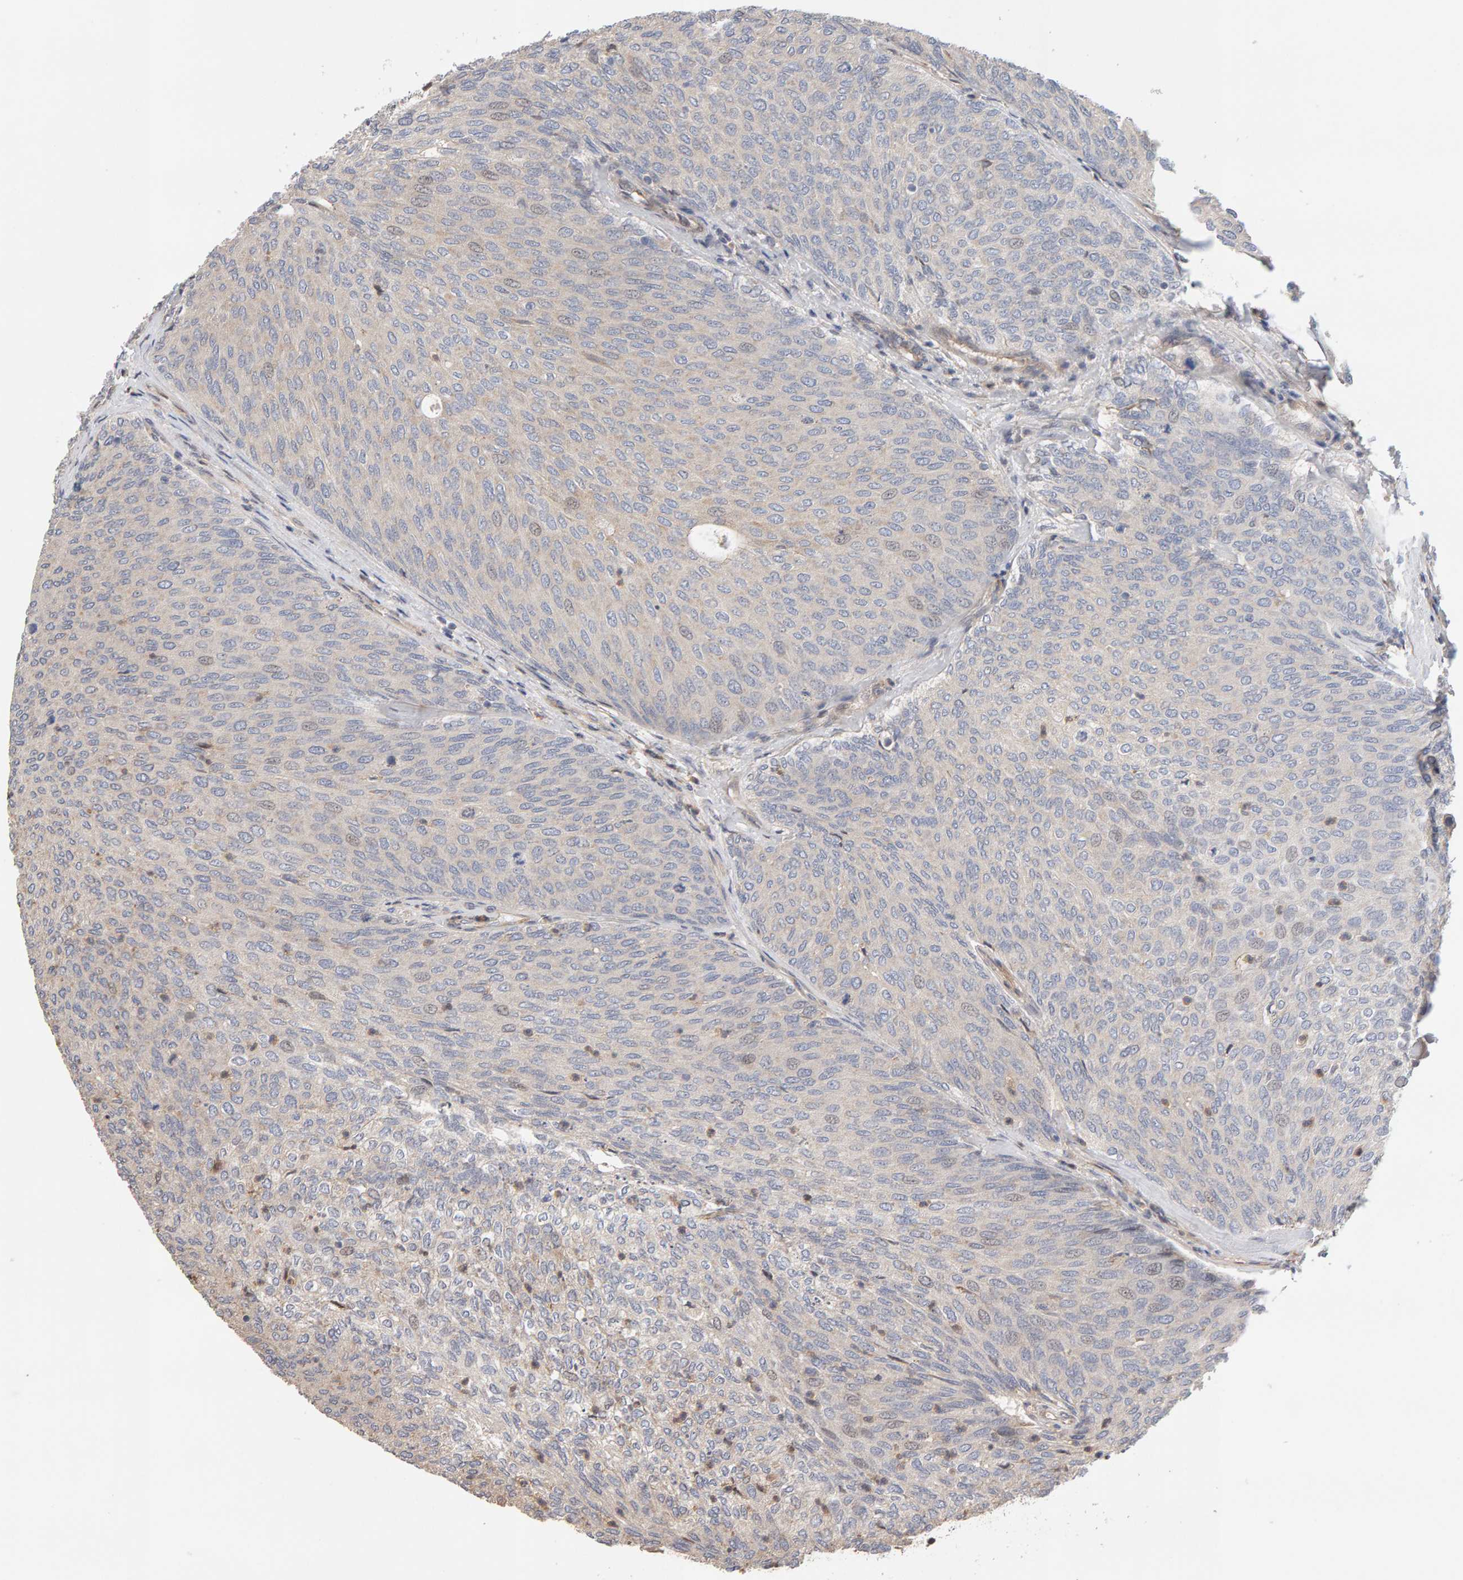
{"staining": {"intensity": "weak", "quantity": "<25%", "location": "nuclear"}, "tissue": "urothelial cancer", "cell_type": "Tumor cells", "image_type": "cancer", "snomed": [{"axis": "morphology", "description": "Urothelial carcinoma, Low grade"}, {"axis": "topography", "description": "Urinary bladder"}], "caption": "IHC of human urothelial cancer exhibits no expression in tumor cells.", "gene": "LZTS1", "patient": {"sex": "female", "age": 79}}